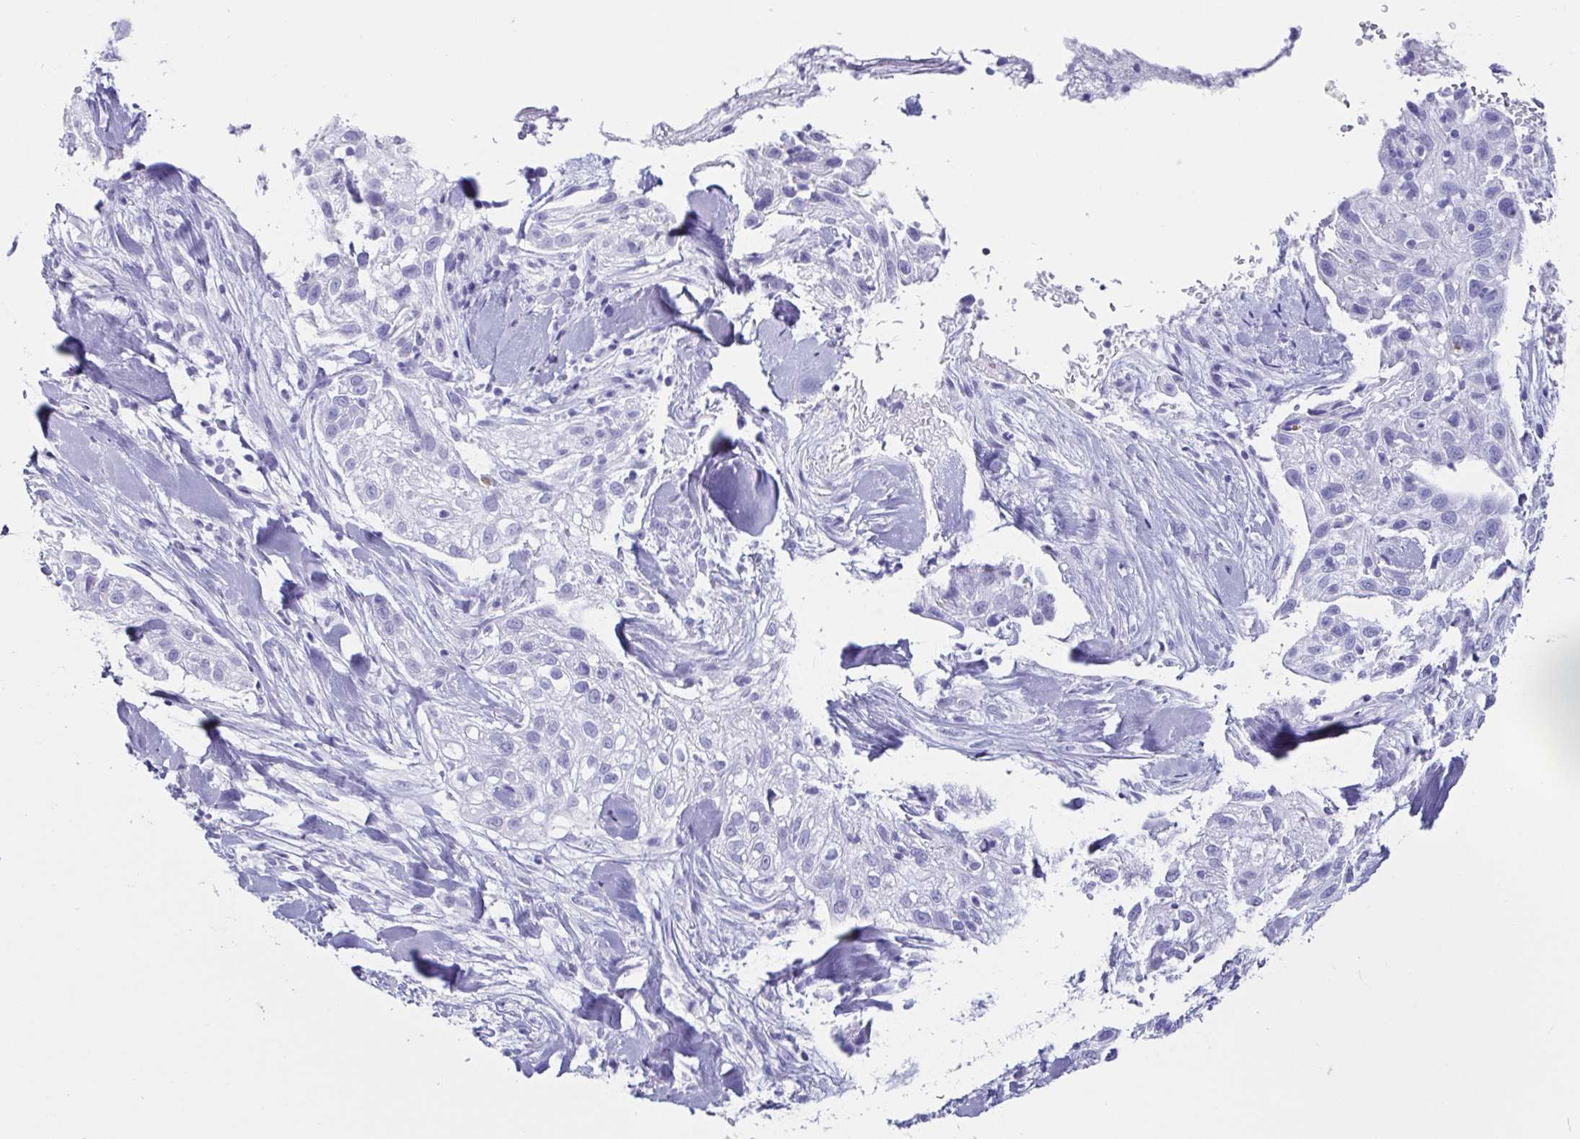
{"staining": {"intensity": "negative", "quantity": "none", "location": "none"}, "tissue": "skin cancer", "cell_type": "Tumor cells", "image_type": "cancer", "snomed": [{"axis": "morphology", "description": "Squamous cell carcinoma, NOS"}, {"axis": "topography", "description": "Skin"}], "caption": "Immunohistochemistry (IHC) image of human skin cancer (squamous cell carcinoma) stained for a protein (brown), which reveals no positivity in tumor cells. (DAB (3,3'-diaminobenzidine) immunohistochemistry (IHC) visualized using brightfield microscopy, high magnification).", "gene": "CD164L2", "patient": {"sex": "male", "age": 82}}